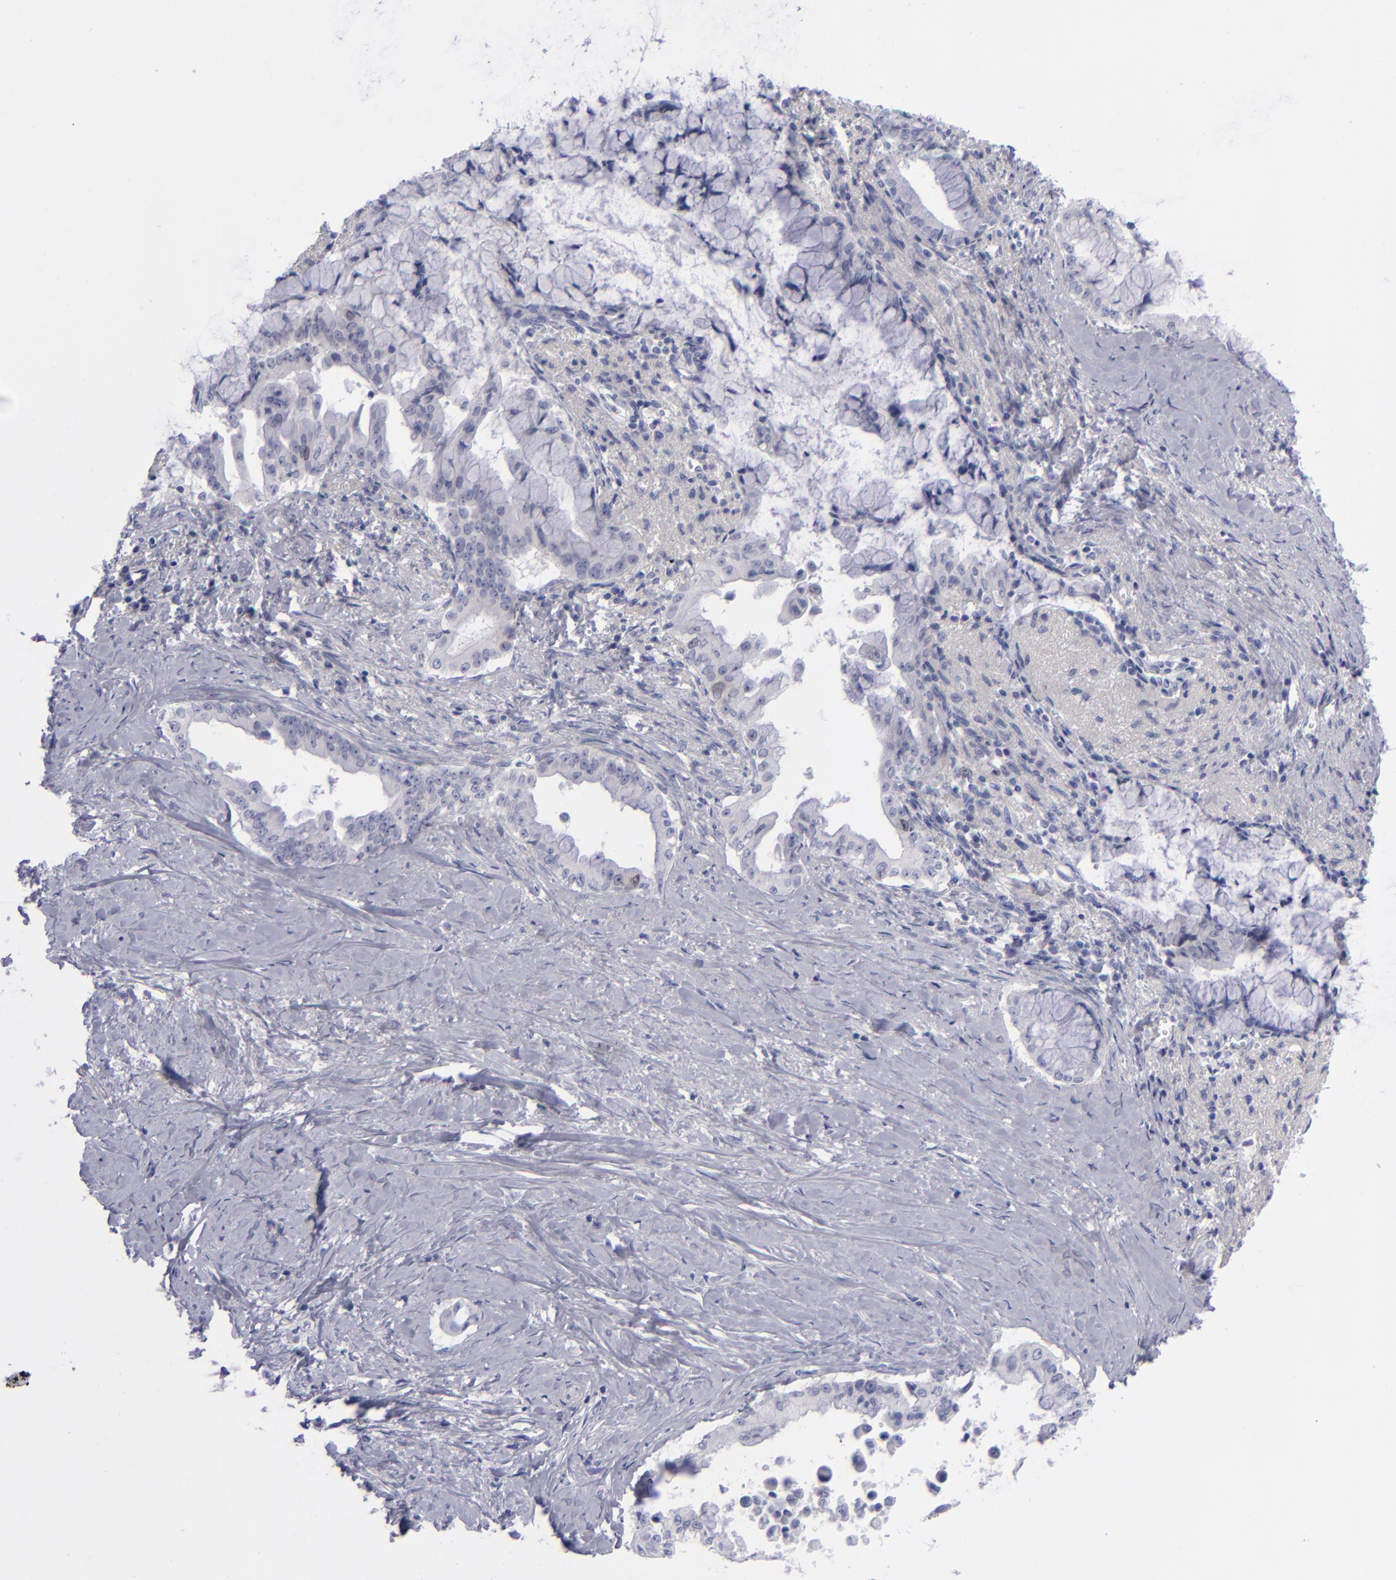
{"staining": {"intensity": "negative", "quantity": "none", "location": "none"}, "tissue": "pancreatic cancer", "cell_type": "Tumor cells", "image_type": "cancer", "snomed": [{"axis": "morphology", "description": "Adenocarcinoma, NOS"}, {"axis": "topography", "description": "Pancreas"}], "caption": "There is no significant positivity in tumor cells of pancreatic cancer.", "gene": "AURKA", "patient": {"sex": "male", "age": 59}}